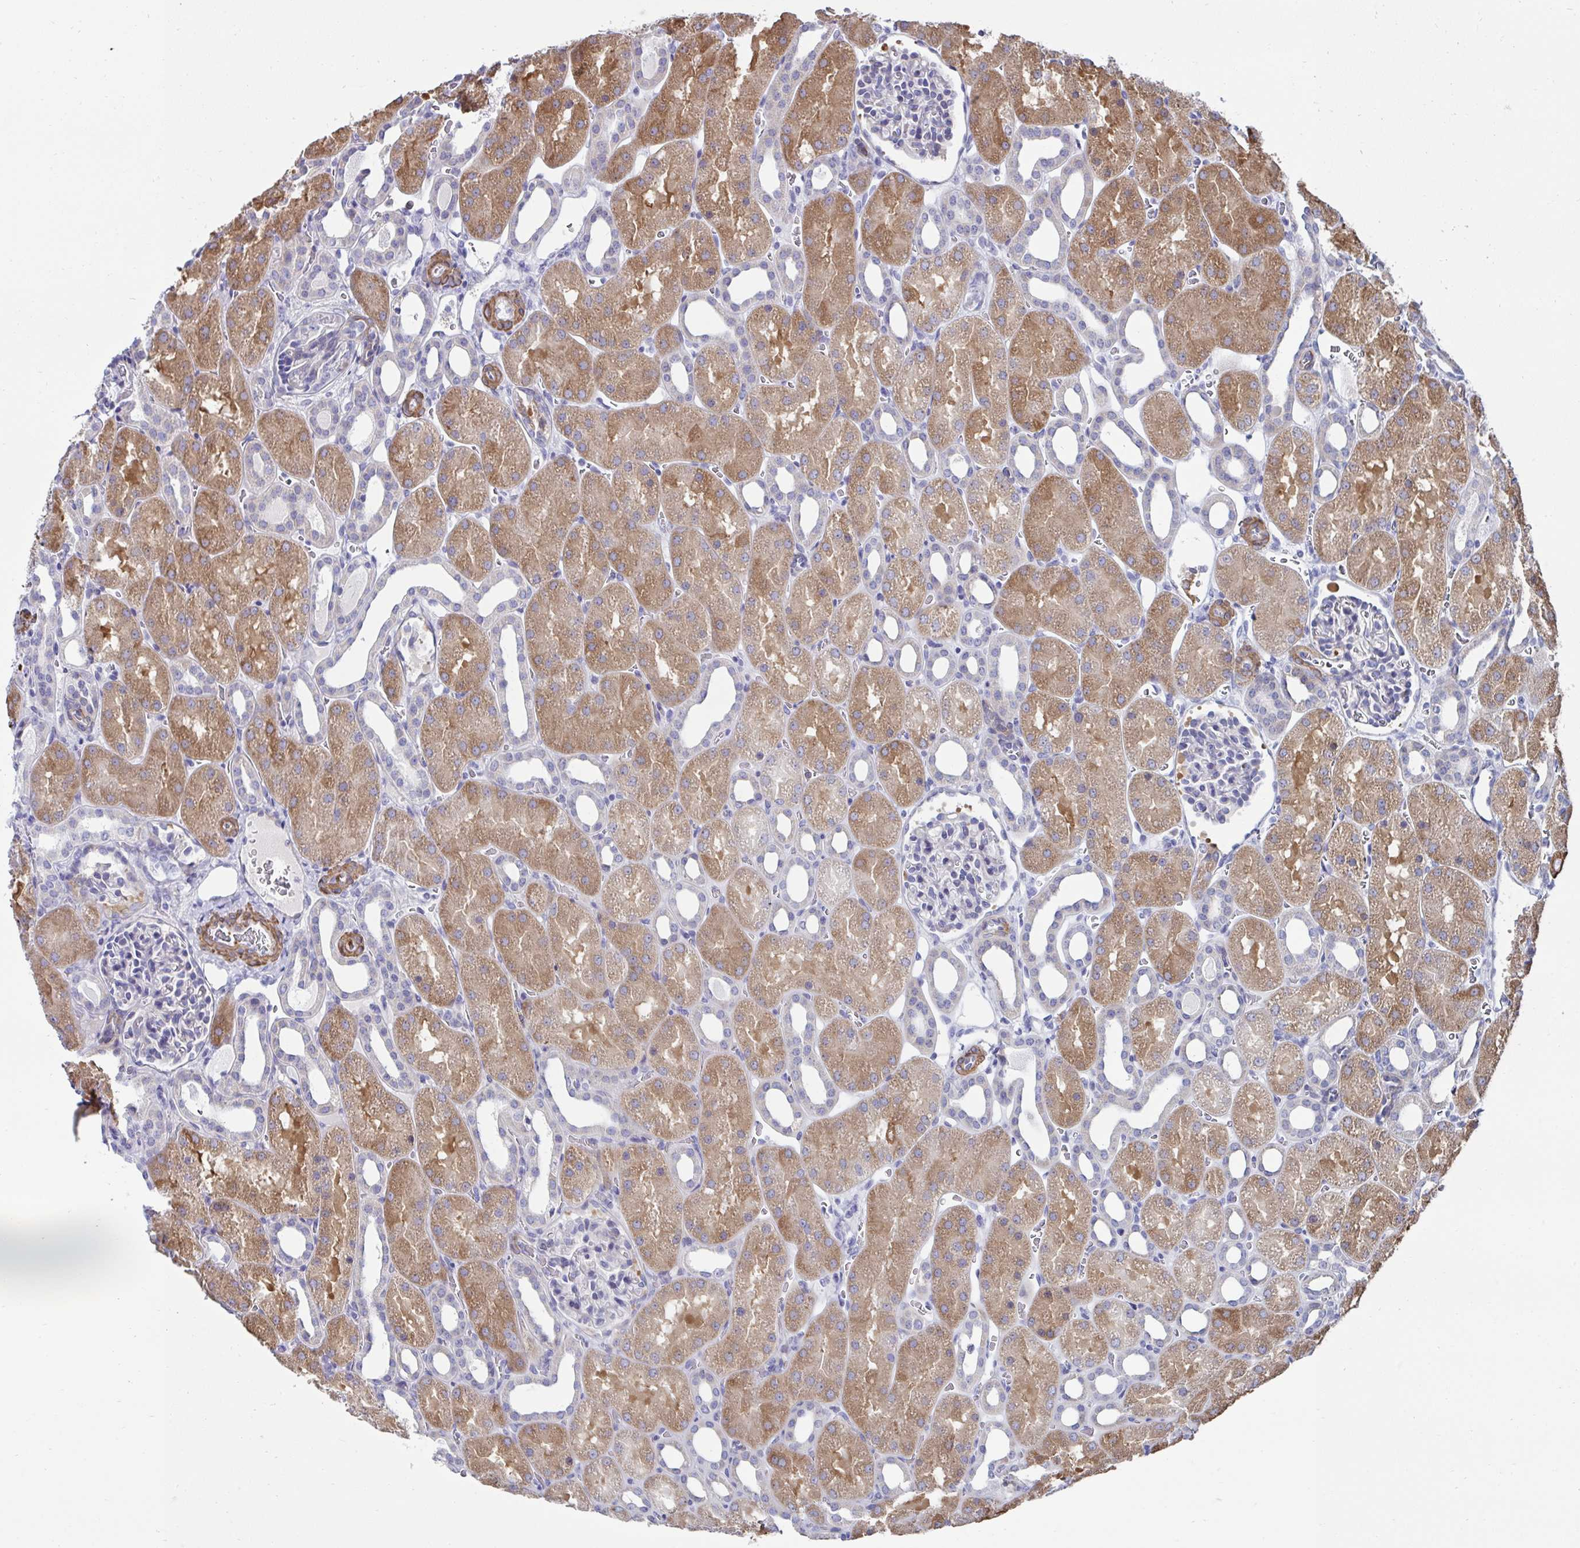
{"staining": {"intensity": "negative", "quantity": "none", "location": "none"}, "tissue": "kidney", "cell_type": "Cells in glomeruli", "image_type": "normal", "snomed": [{"axis": "morphology", "description": "Normal tissue, NOS"}, {"axis": "topography", "description": "Kidney"}], "caption": "Image shows no protein expression in cells in glomeruli of unremarkable kidney.", "gene": "FBXL13", "patient": {"sex": "male", "age": 2}}